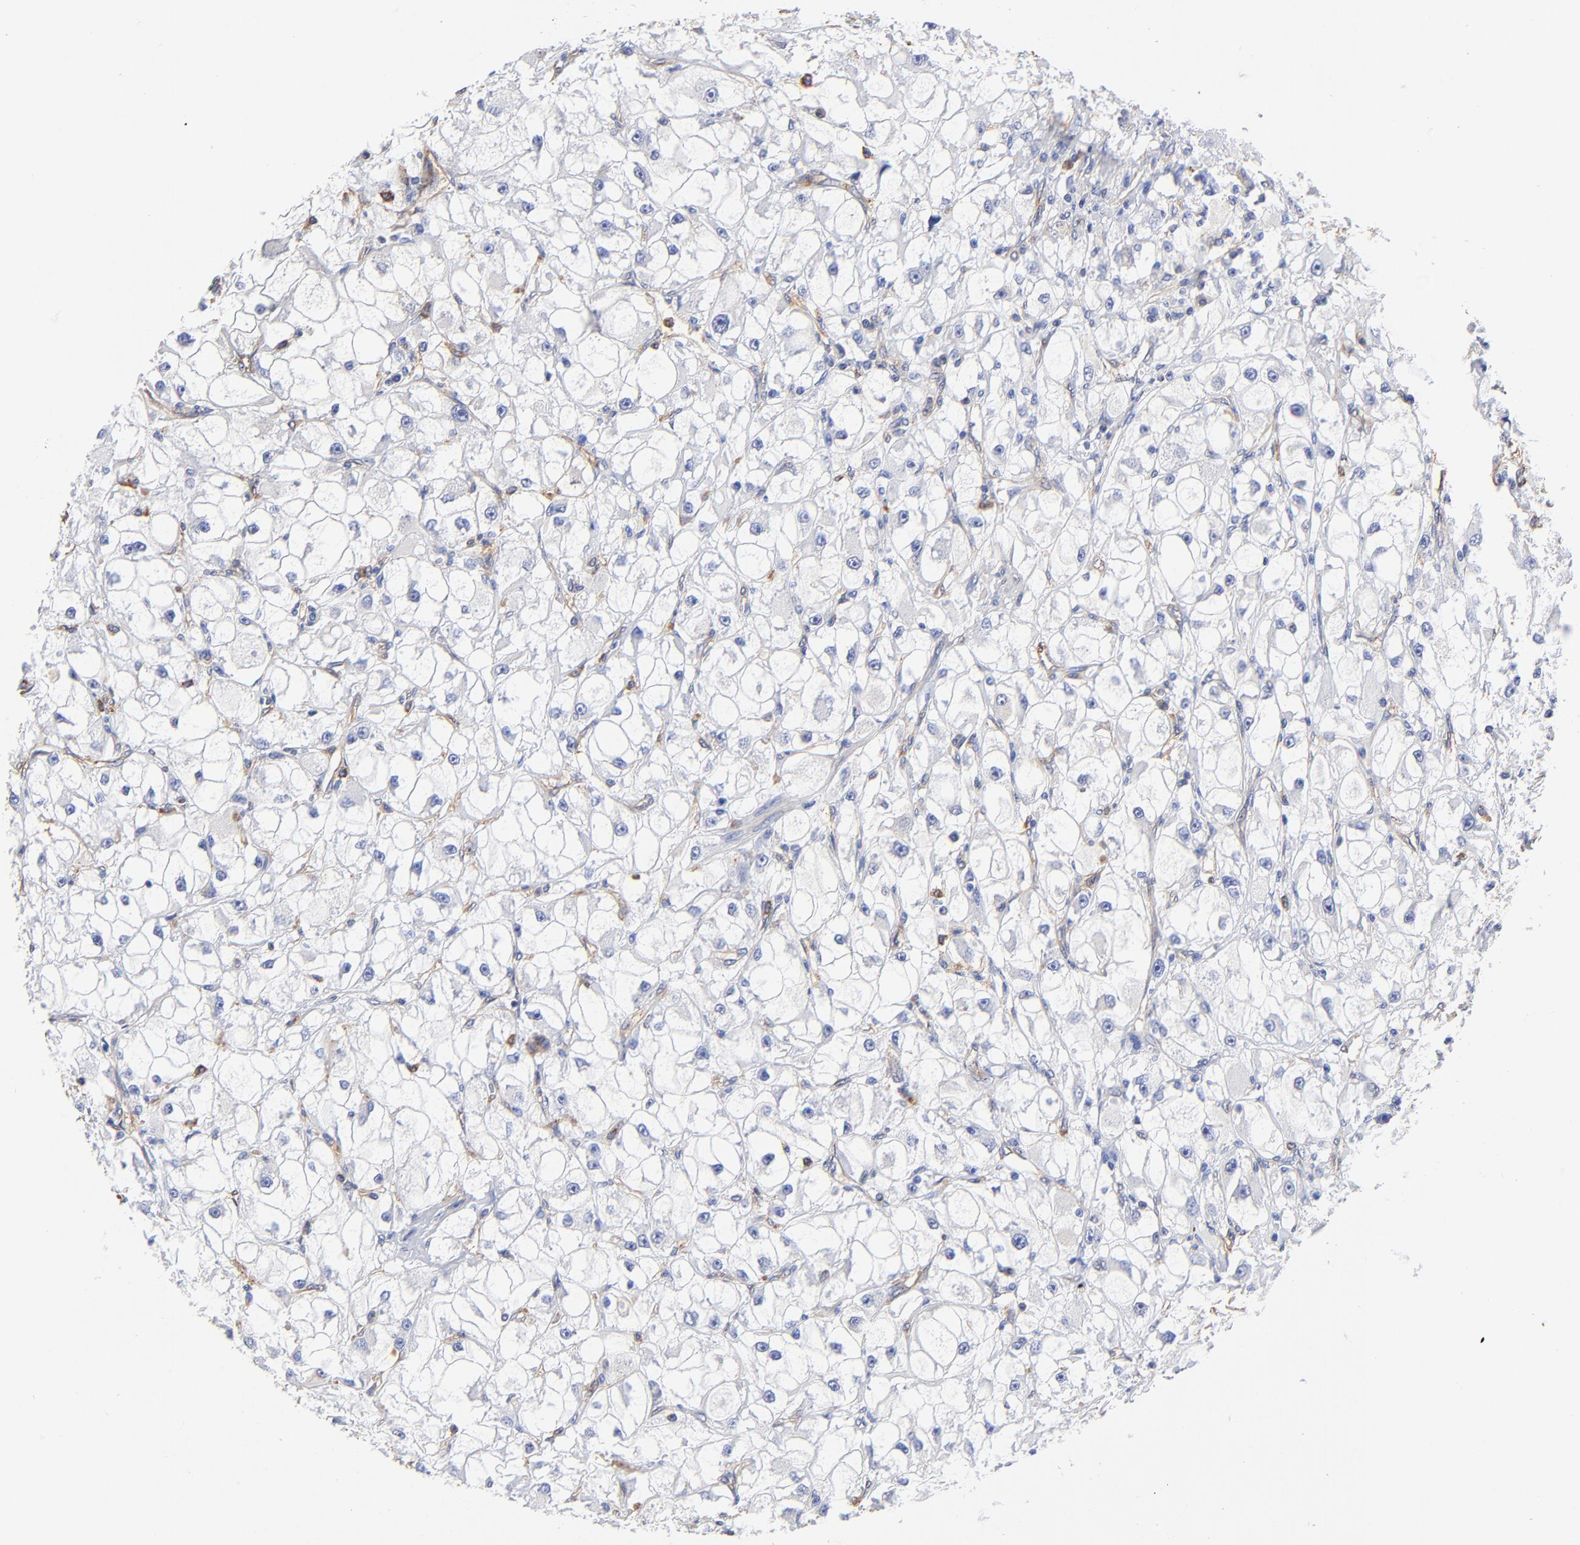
{"staining": {"intensity": "negative", "quantity": "none", "location": "none"}, "tissue": "renal cancer", "cell_type": "Tumor cells", "image_type": "cancer", "snomed": [{"axis": "morphology", "description": "Adenocarcinoma, NOS"}, {"axis": "topography", "description": "Kidney"}], "caption": "Immunohistochemistry micrograph of renal adenocarcinoma stained for a protein (brown), which reveals no positivity in tumor cells.", "gene": "TAGLN2", "patient": {"sex": "female", "age": 73}}